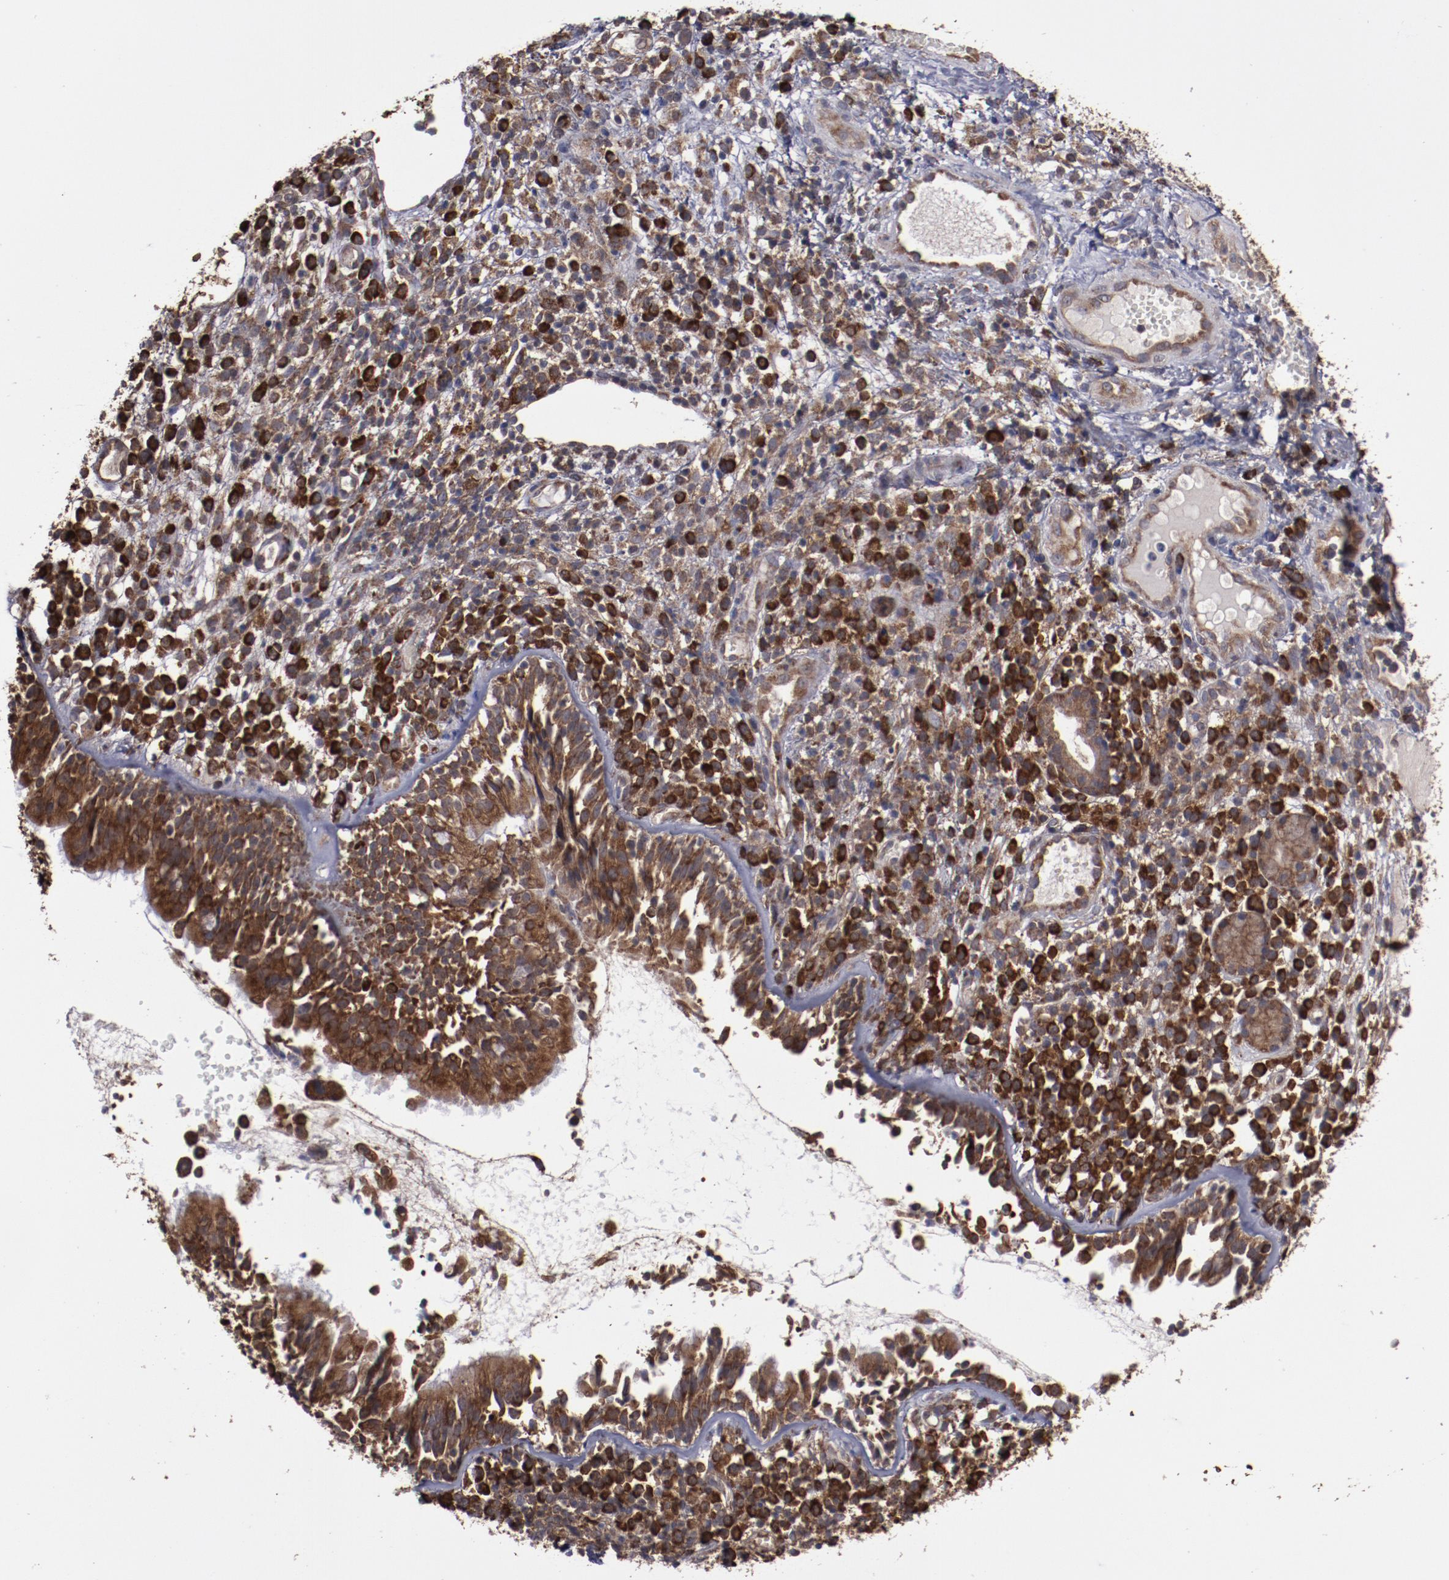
{"staining": {"intensity": "strong", "quantity": ">75%", "location": "cytoplasmic/membranous"}, "tissue": "nasopharynx", "cell_type": "Respiratory epithelial cells", "image_type": "normal", "snomed": [{"axis": "morphology", "description": "Normal tissue, NOS"}, {"axis": "morphology", "description": "Inflammation, NOS"}, {"axis": "morphology", "description": "Malignant melanoma, Metastatic site"}, {"axis": "topography", "description": "Nasopharynx"}], "caption": "Immunohistochemistry of unremarkable human nasopharynx reveals high levels of strong cytoplasmic/membranous positivity in about >75% of respiratory epithelial cells.", "gene": "RPS4X", "patient": {"sex": "female", "age": 55}}